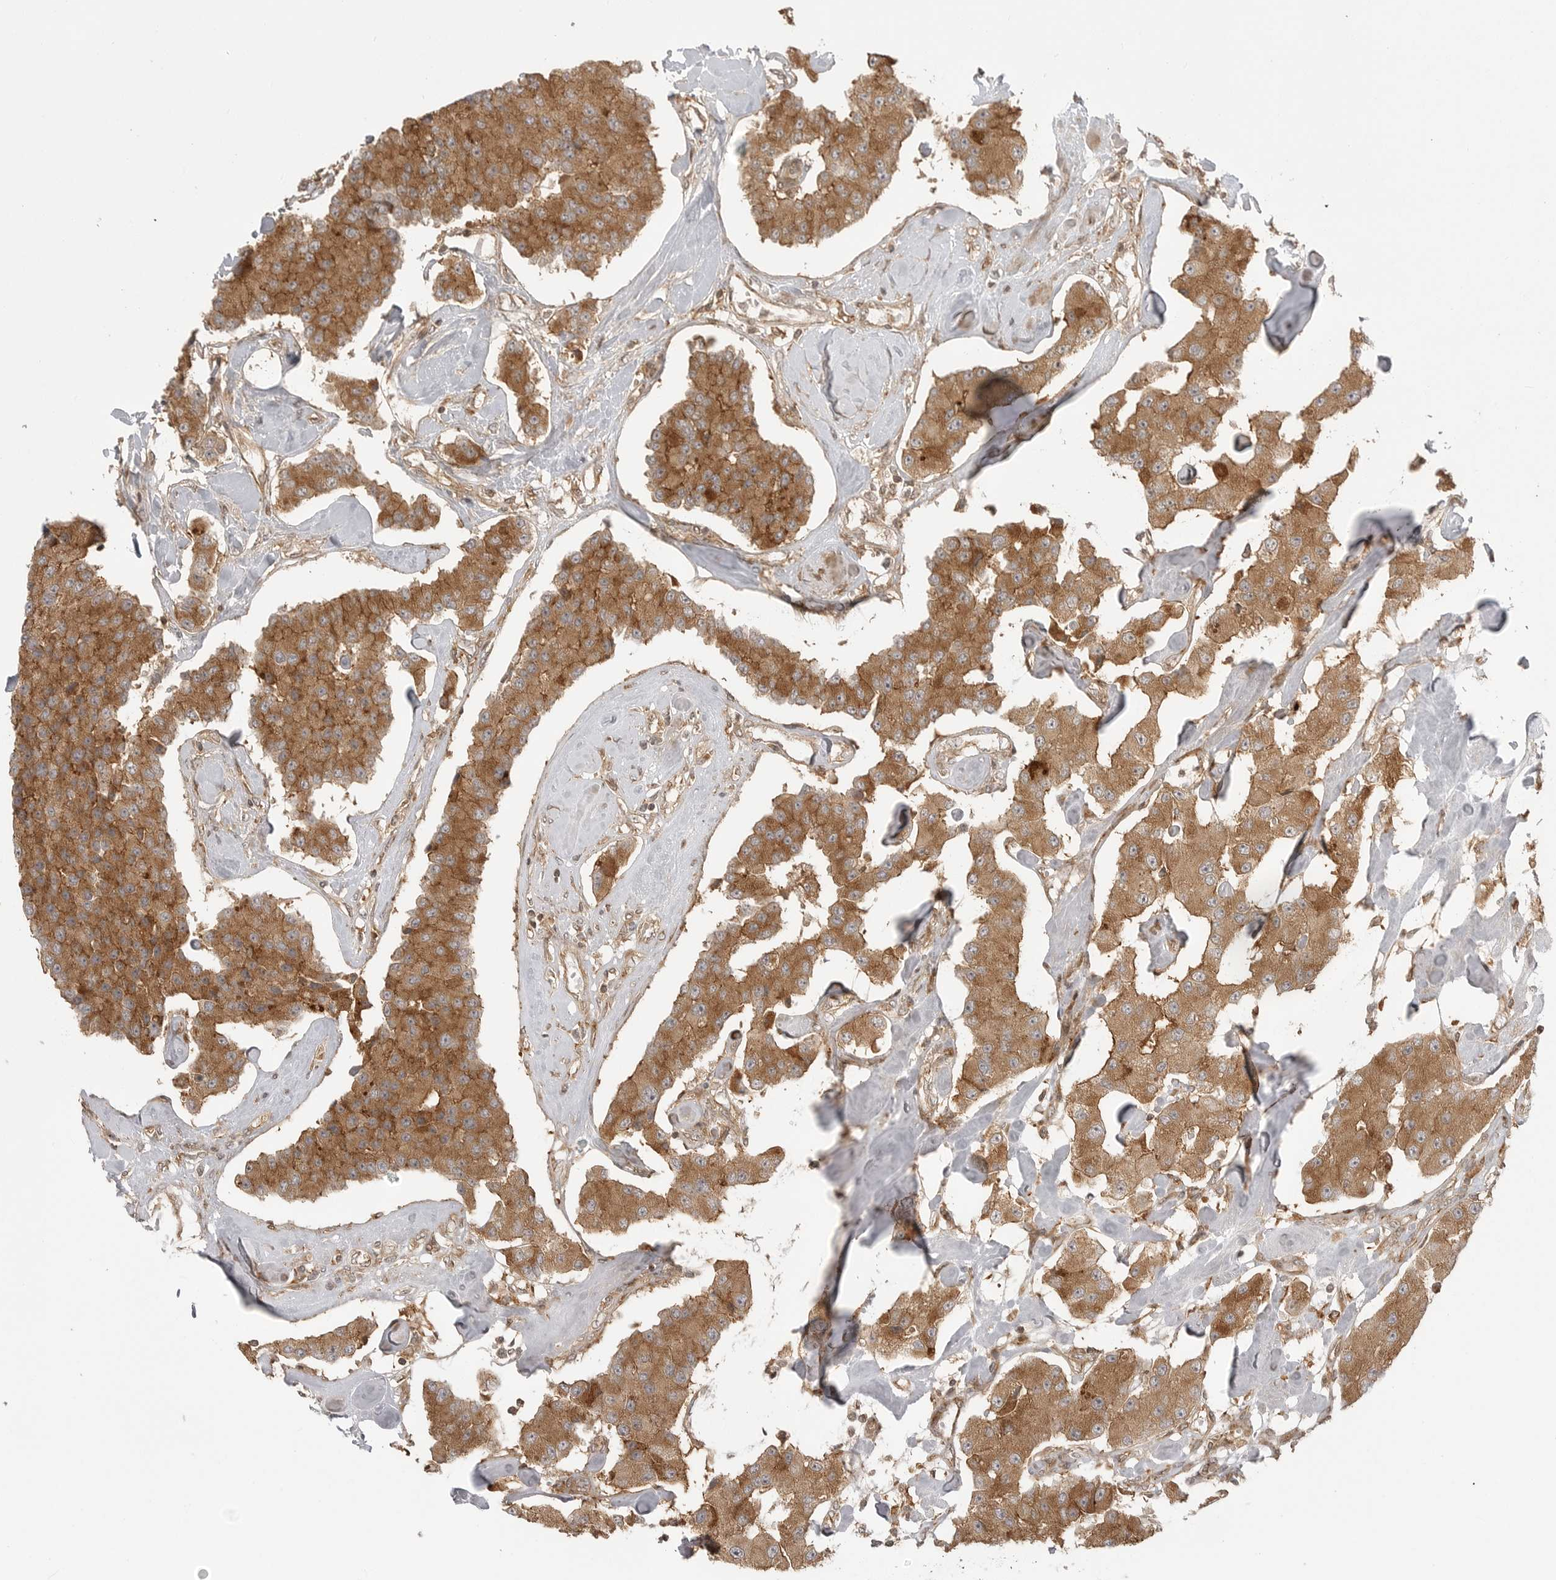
{"staining": {"intensity": "moderate", "quantity": ">75%", "location": "cytoplasmic/membranous"}, "tissue": "carcinoid", "cell_type": "Tumor cells", "image_type": "cancer", "snomed": [{"axis": "morphology", "description": "Carcinoid, malignant, NOS"}, {"axis": "topography", "description": "Pancreas"}], "caption": "Human malignant carcinoid stained with a protein marker exhibits moderate staining in tumor cells.", "gene": "FAT3", "patient": {"sex": "male", "age": 41}}